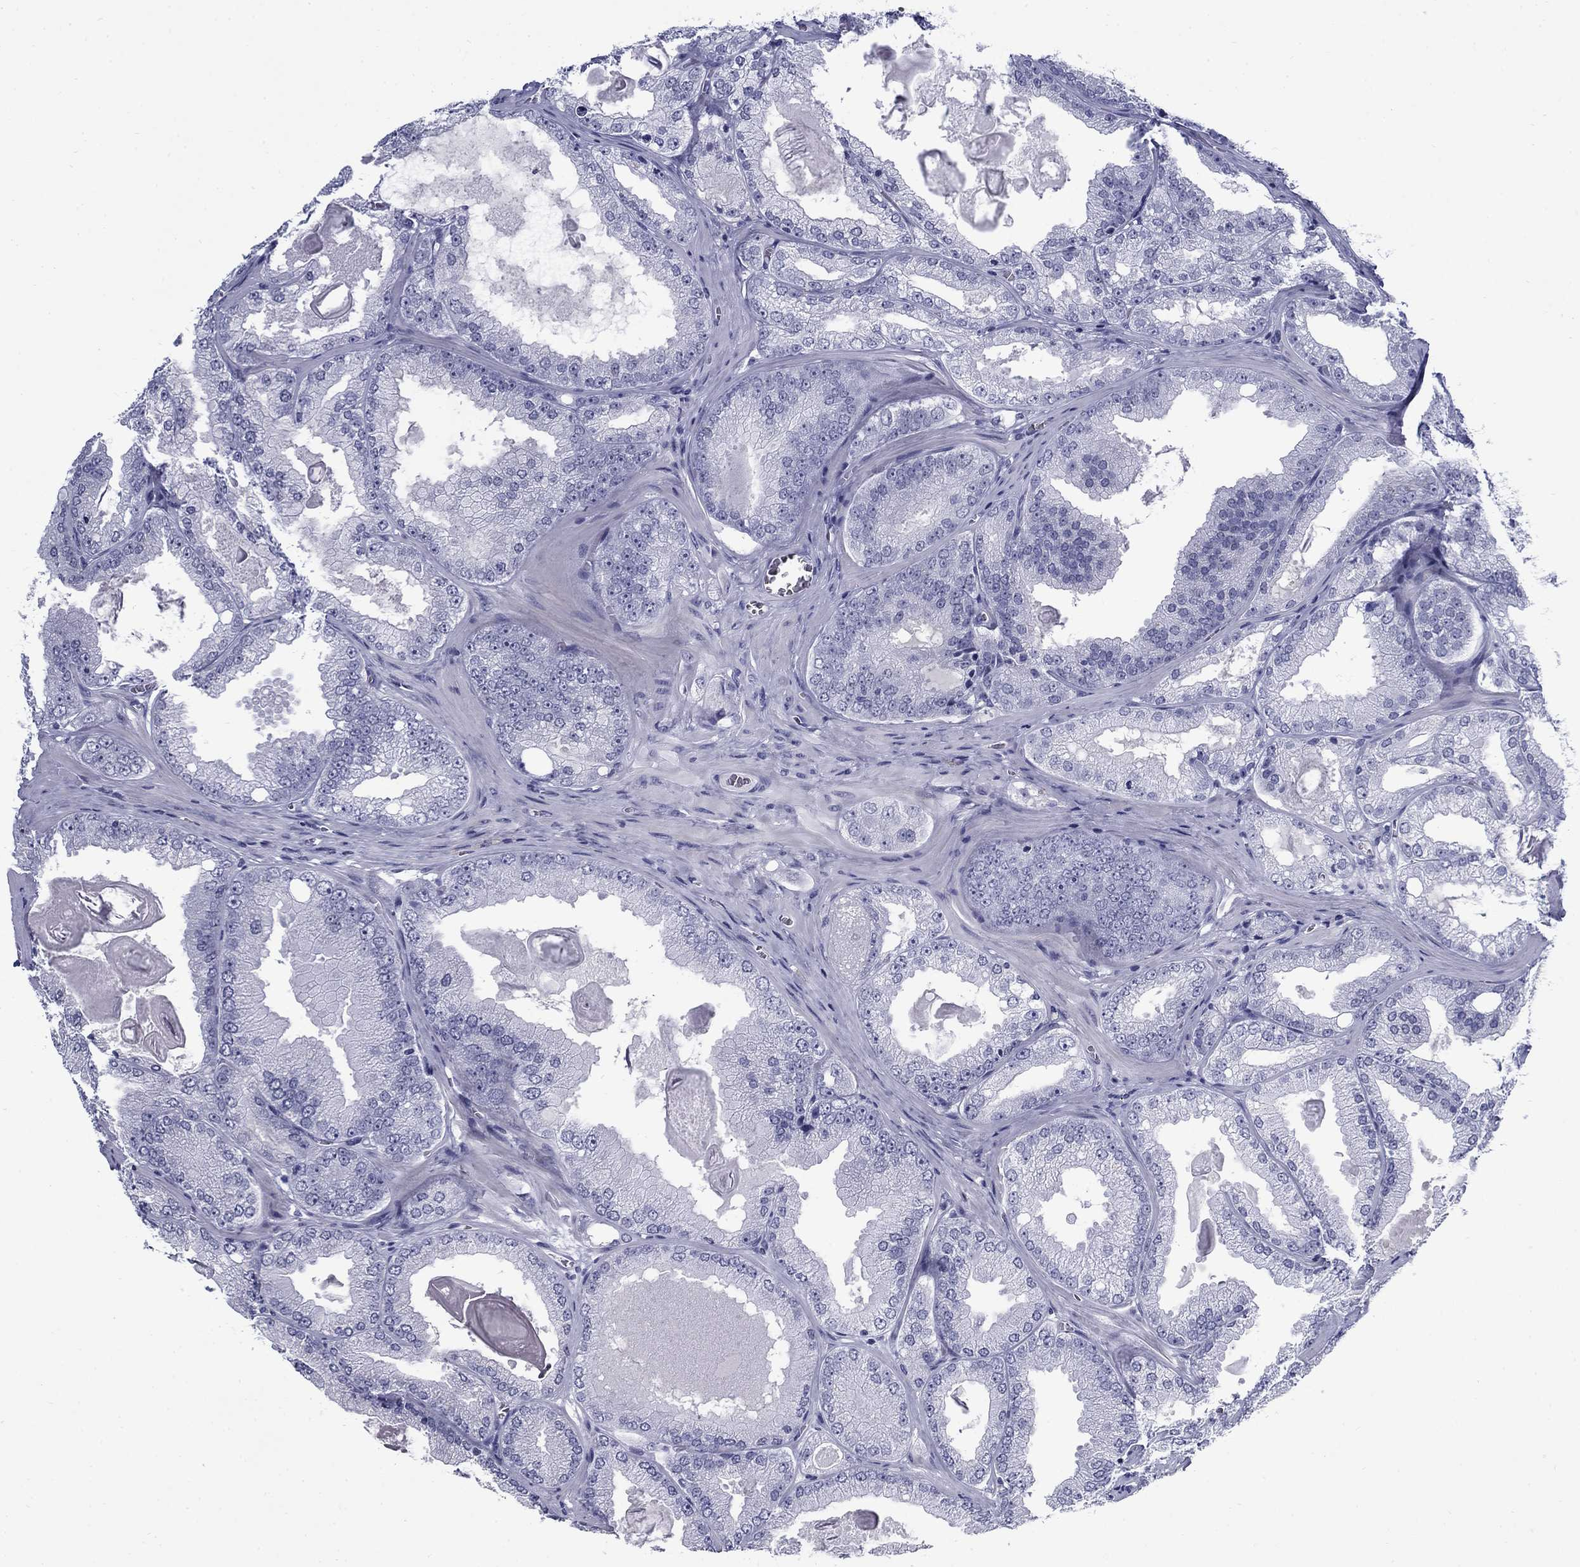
{"staining": {"intensity": "negative", "quantity": "none", "location": "none"}, "tissue": "prostate cancer", "cell_type": "Tumor cells", "image_type": "cancer", "snomed": [{"axis": "morphology", "description": "Adenocarcinoma, Low grade"}, {"axis": "topography", "description": "Prostate"}], "caption": "Human prostate cancer (adenocarcinoma (low-grade)) stained for a protein using immunohistochemistry demonstrates no positivity in tumor cells.", "gene": "C4orf19", "patient": {"sex": "male", "age": 72}}